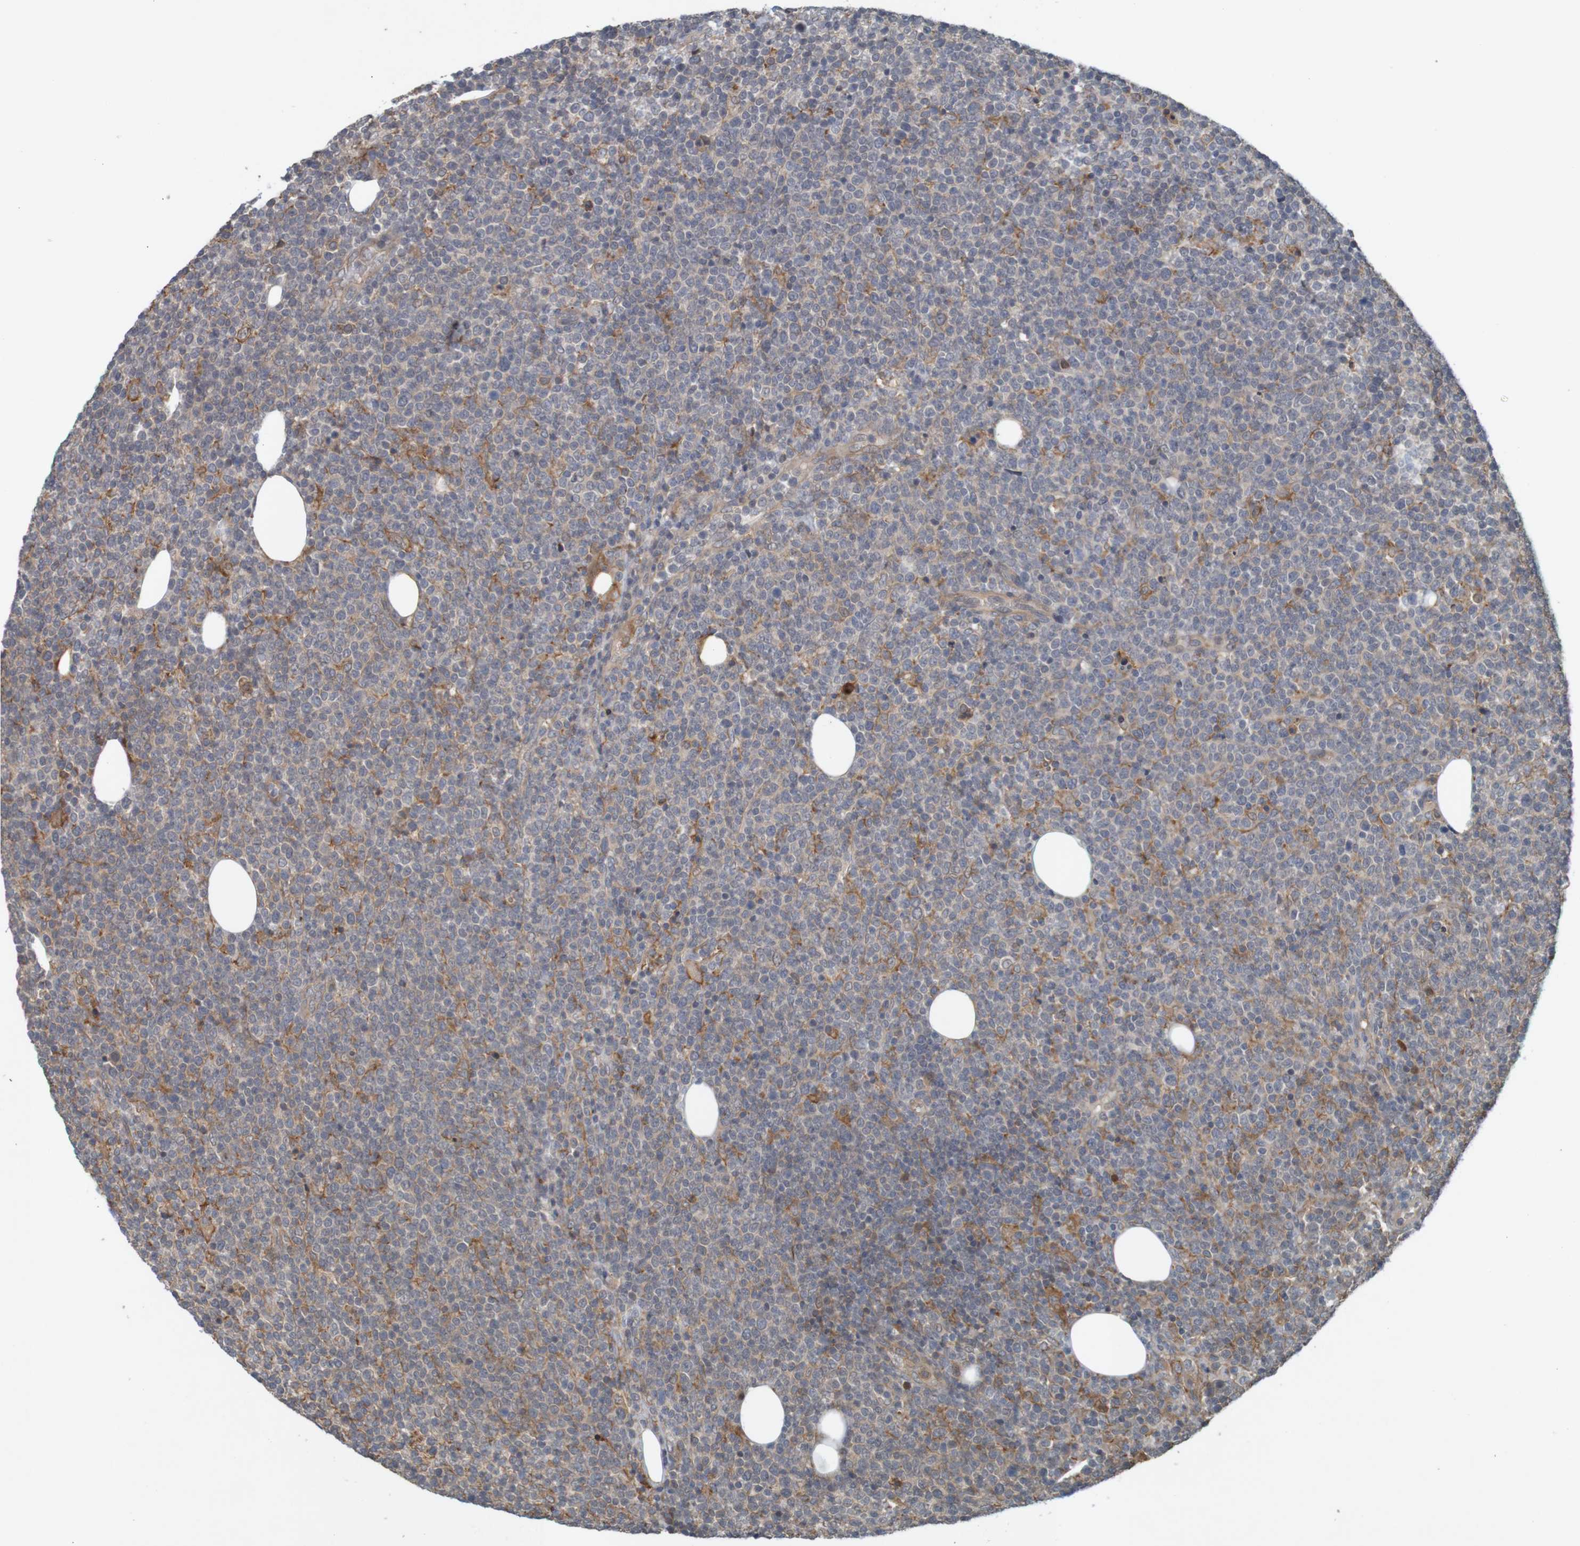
{"staining": {"intensity": "moderate", "quantity": "<25%", "location": "cytoplasmic/membranous"}, "tissue": "lymphoma", "cell_type": "Tumor cells", "image_type": "cancer", "snomed": [{"axis": "morphology", "description": "Malignant lymphoma, non-Hodgkin's type, High grade"}, {"axis": "topography", "description": "Lymph node"}], "caption": "A histopathology image of human lymphoma stained for a protein displays moderate cytoplasmic/membranous brown staining in tumor cells.", "gene": "ARHGEF11", "patient": {"sex": "male", "age": 61}}